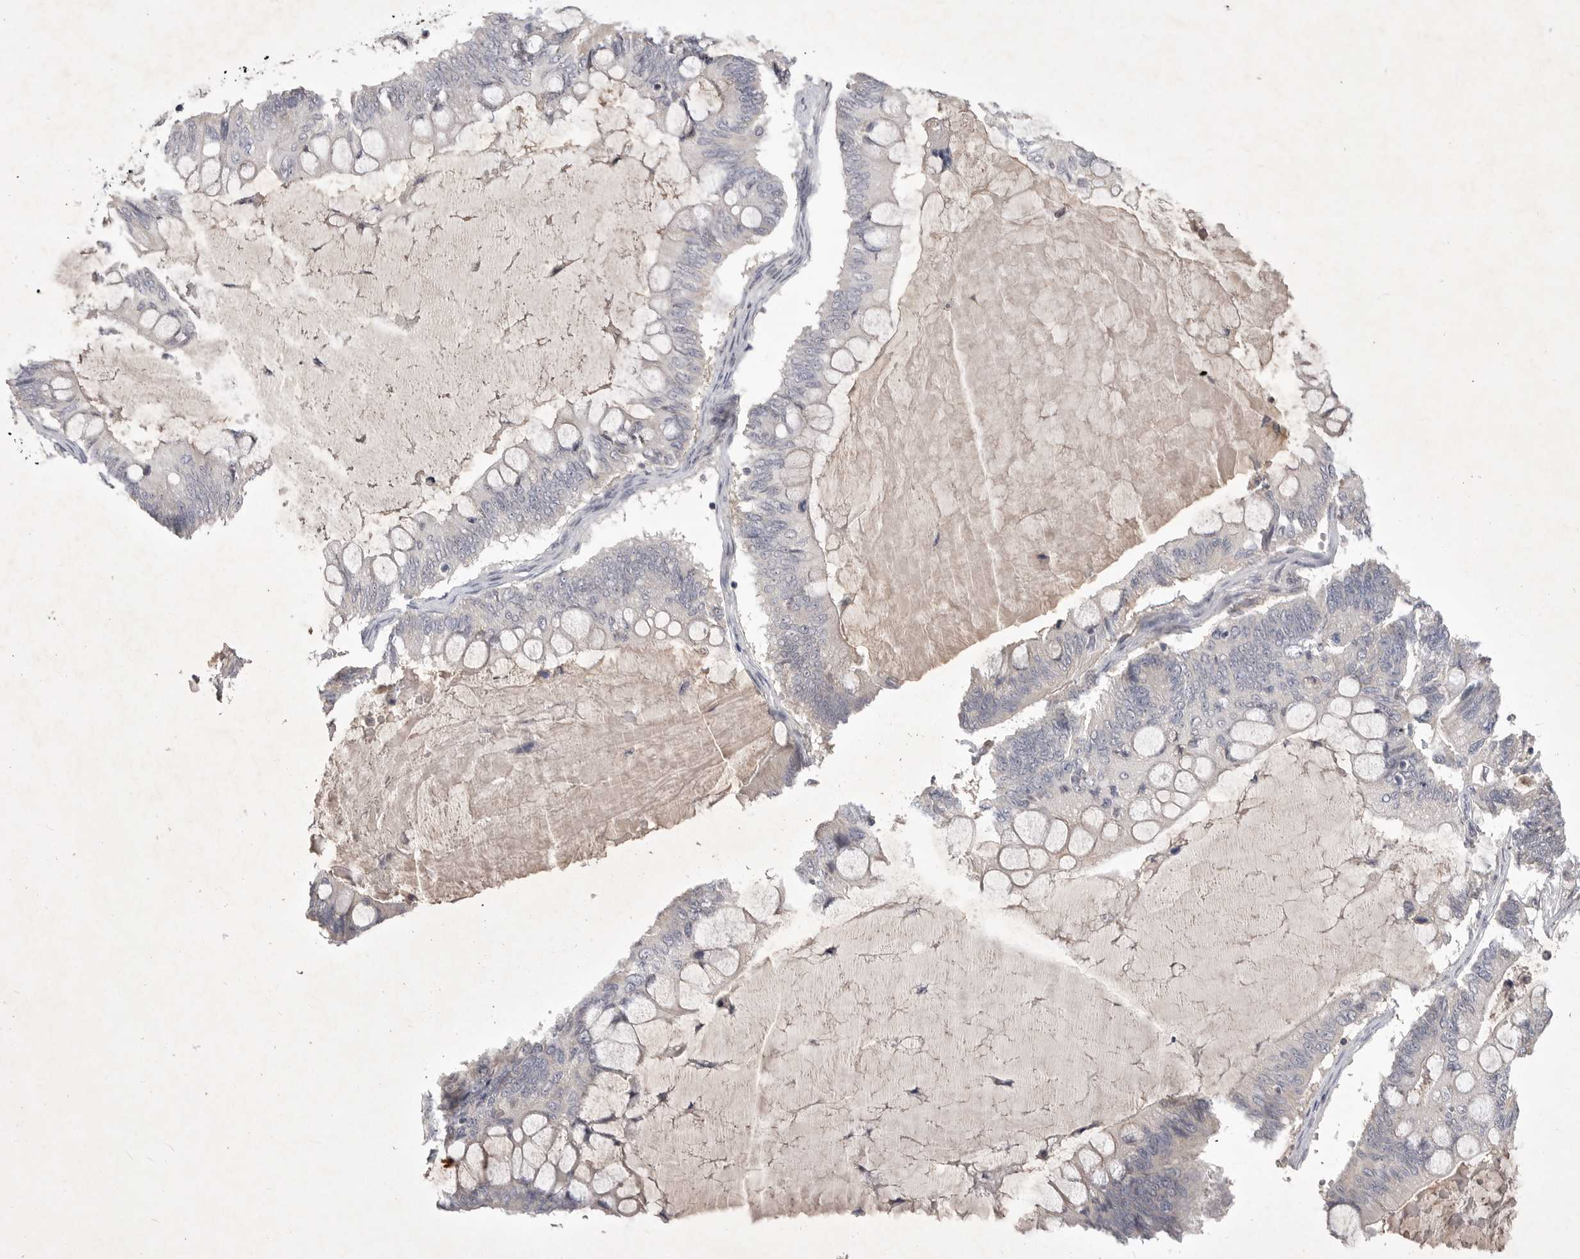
{"staining": {"intensity": "negative", "quantity": "none", "location": "none"}, "tissue": "ovarian cancer", "cell_type": "Tumor cells", "image_type": "cancer", "snomed": [{"axis": "morphology", "description": "Cystadenocarcinoma, mucinous, NOS"}, {"axis": "topography", "description": "Ovary"}], "caption": "A photomicrograph of human ovarian mucinous cystadenocarcinoma is negative for staining in tumor cells. Nuclei are stained in blue.", "gene": "ITGAD", "patient": {"sex": "female", "age": 61}}